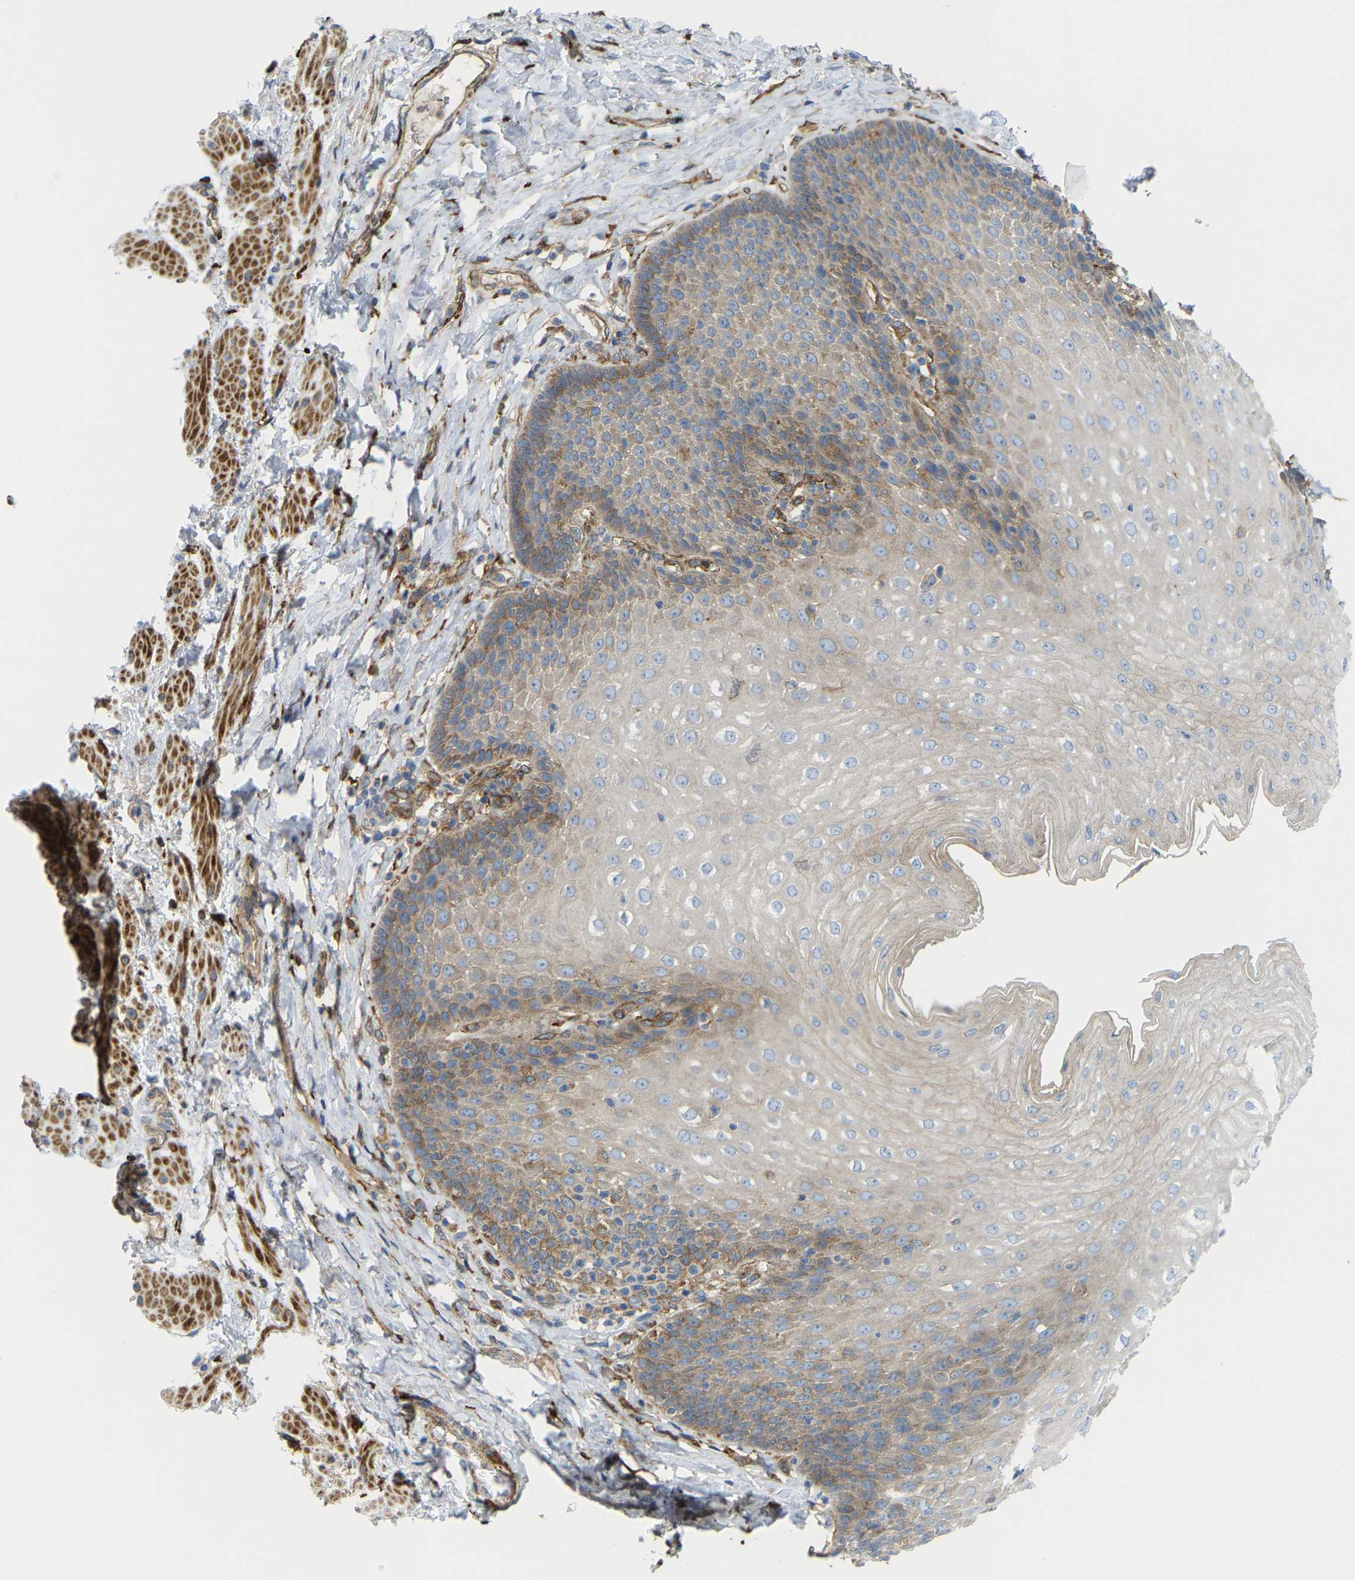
{"staining": {"intensity": "weak", "quantity": "<25%", "location": "cytoplasmic/membranous"}, "tissue": "esophagus", "cell_type": "Squamous epithelial cells", "image_type": "normal", "snomed": [{"axis": "morphology", "description": "Normal tissue, NOS"}, {"axis": "topography", "description": "Esophagus"}], "caption": "IHC histopathology image of benign human esophagus stained for a protein (brown), which displays no positivity in squamous epithelial cells.", "gene": "PICALM", "patient": {"sex": "female", "age": 61}}